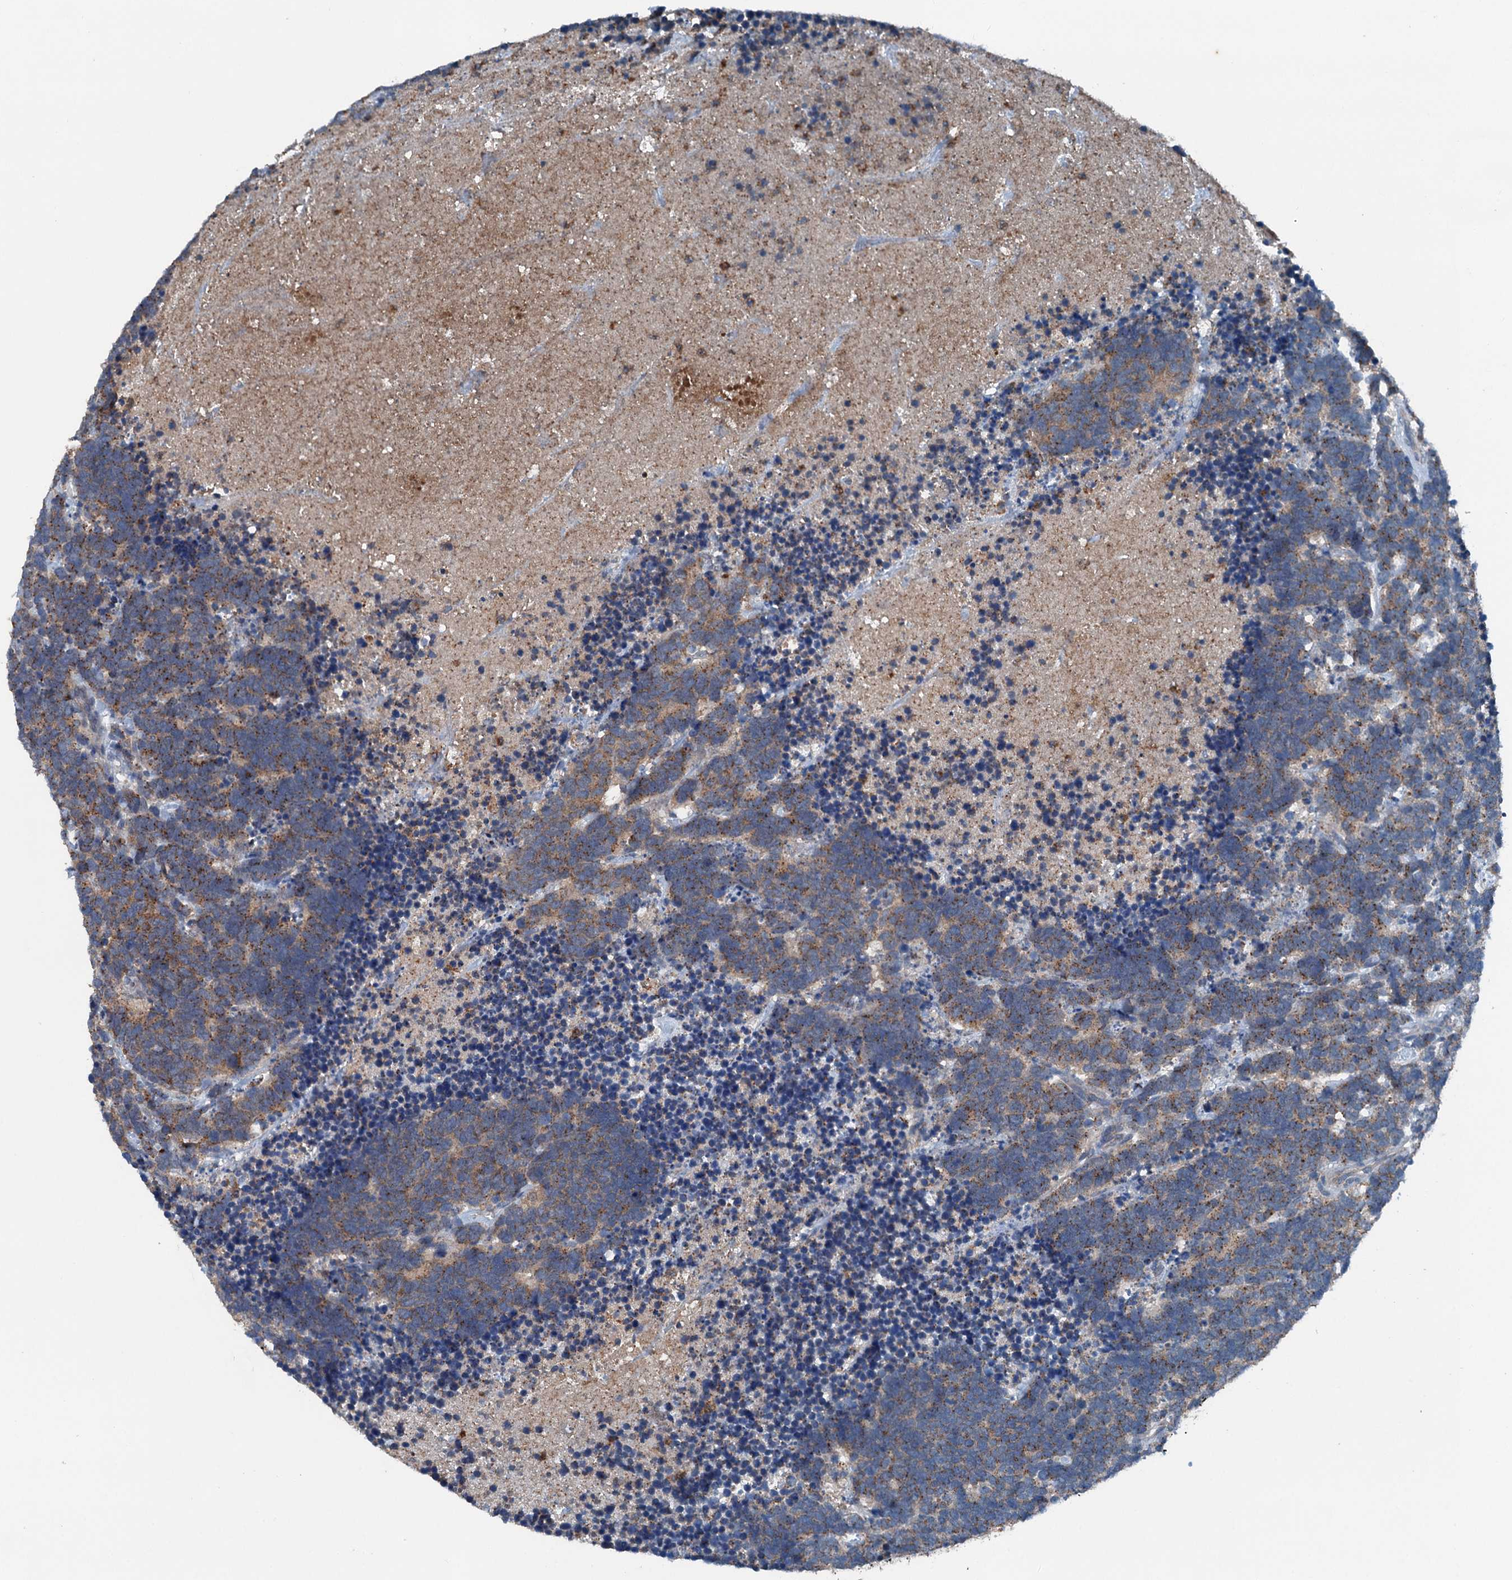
{"staining": {"intensity": "moderate", "quantity": ">75%", "location": "cytoplasmic/membranous"}, "tissue": "carcinoid", "cell_type": "Tumor cells", "image_type": "cancer", "snomed": [{"axis": "morphology", "description": "Carcinoma, NOS"}, {"axis": "morphology", "description": "Carcinoid, malignant, NOS"}, {"axis": "topography", "description": "Urinary bladder"}], "caption": "Immunohistochemical staining of human carcinoid (malignant) reveals moderate cytoplasmic/membranous protein positivity in about >75% of tumor cells.", "gene": "PDSS1", "patient": {"sex": "male", "age": 57}}